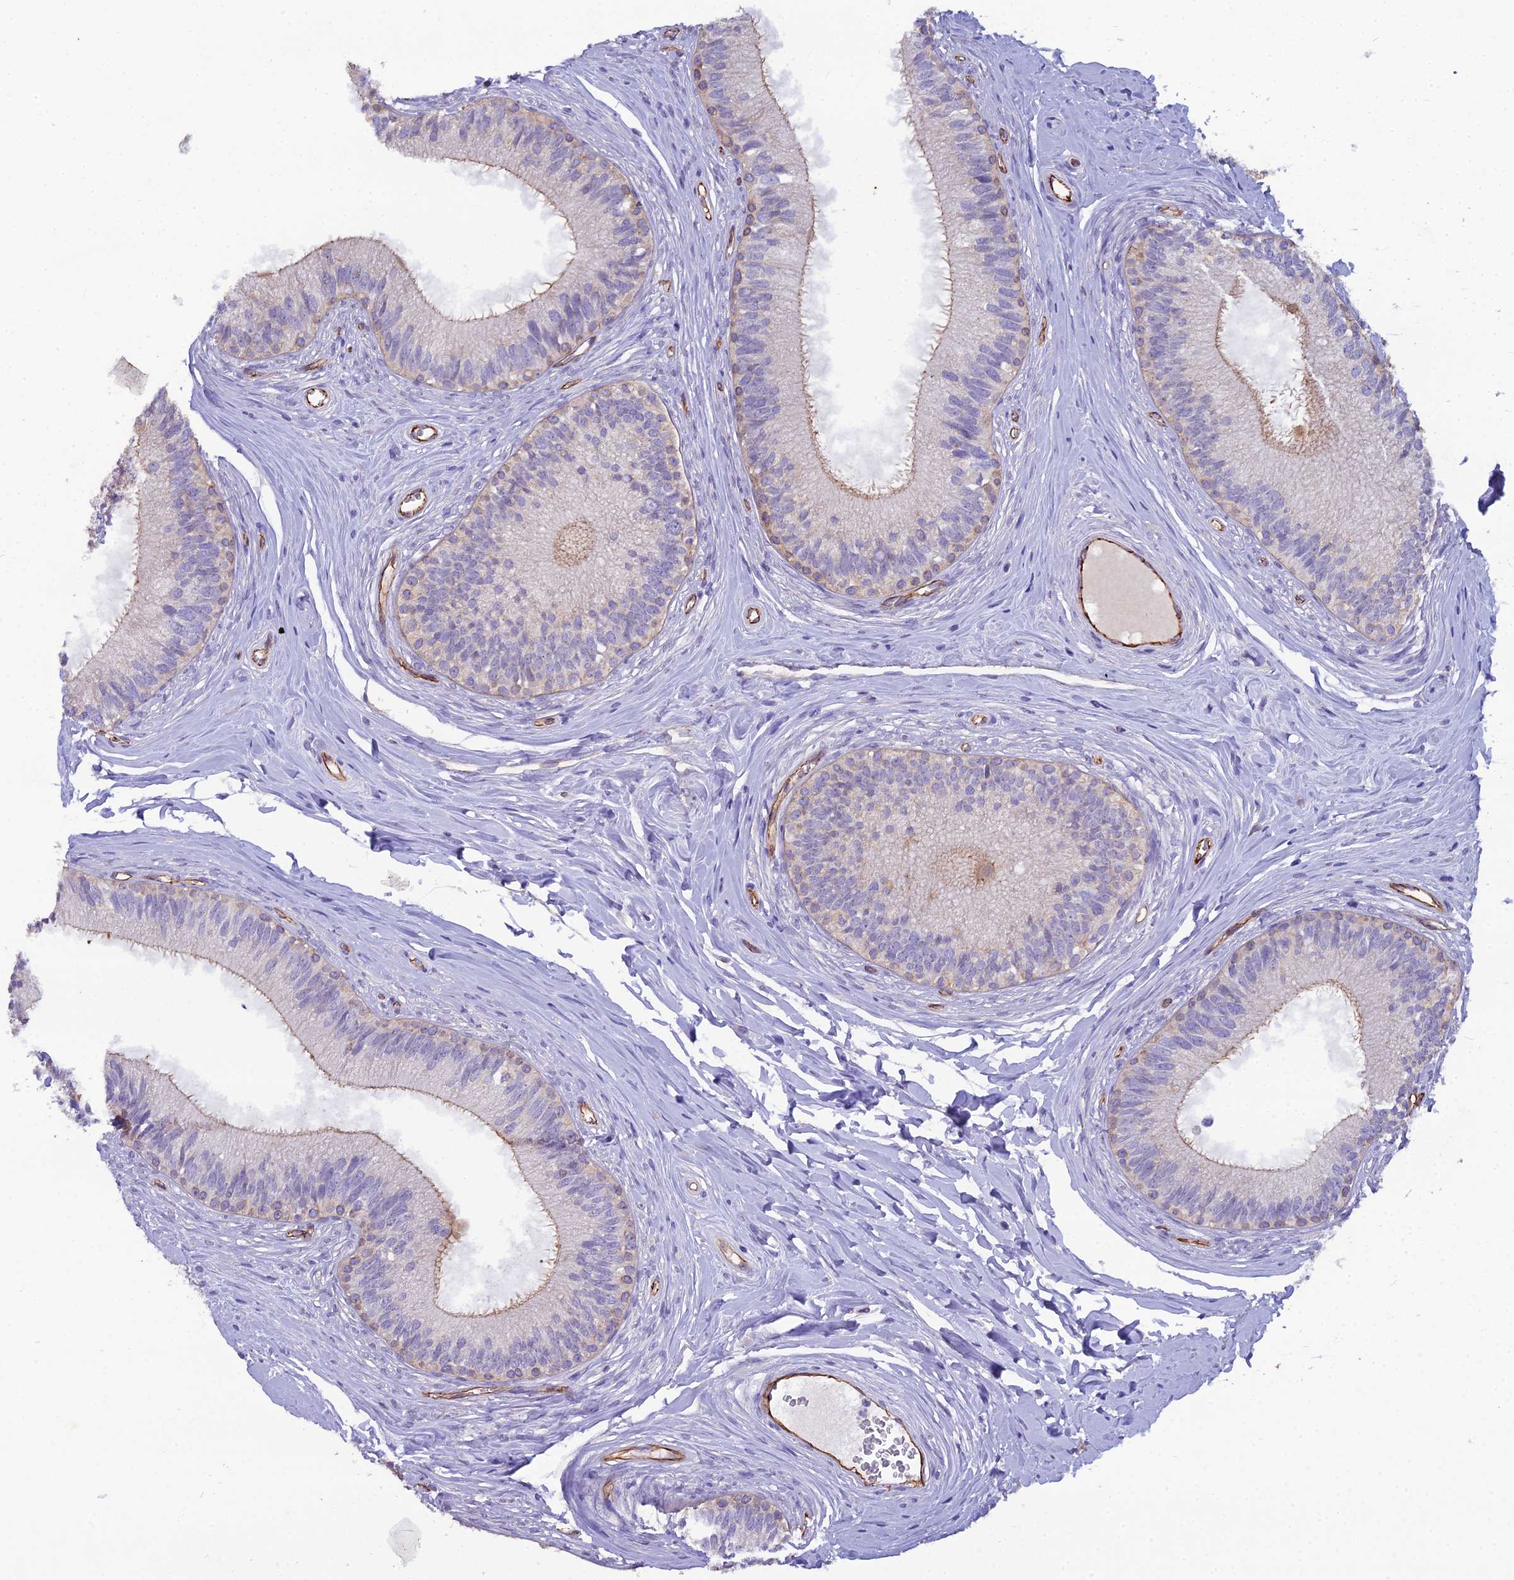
{"staining": {"intensity": "moderate", "quantity": "<25%", "location": "cytoplasmic/membranous"}, "tissue": "epididymis", "cell_type": "Glandular cells", "image_type": "normal", "snomed": [{"axis": "morphology", "description": "Normal tissue, NOS"}, {"axis": "topography", "description": "Epididymis"}], "caption": "A brown stain shows moderate cytoplasmic/membranous expression of a protein in glandular cells of unremarkable human epididymis.", "gene": "CFAP47", "patient": {"sex": "male", "age": 33}}